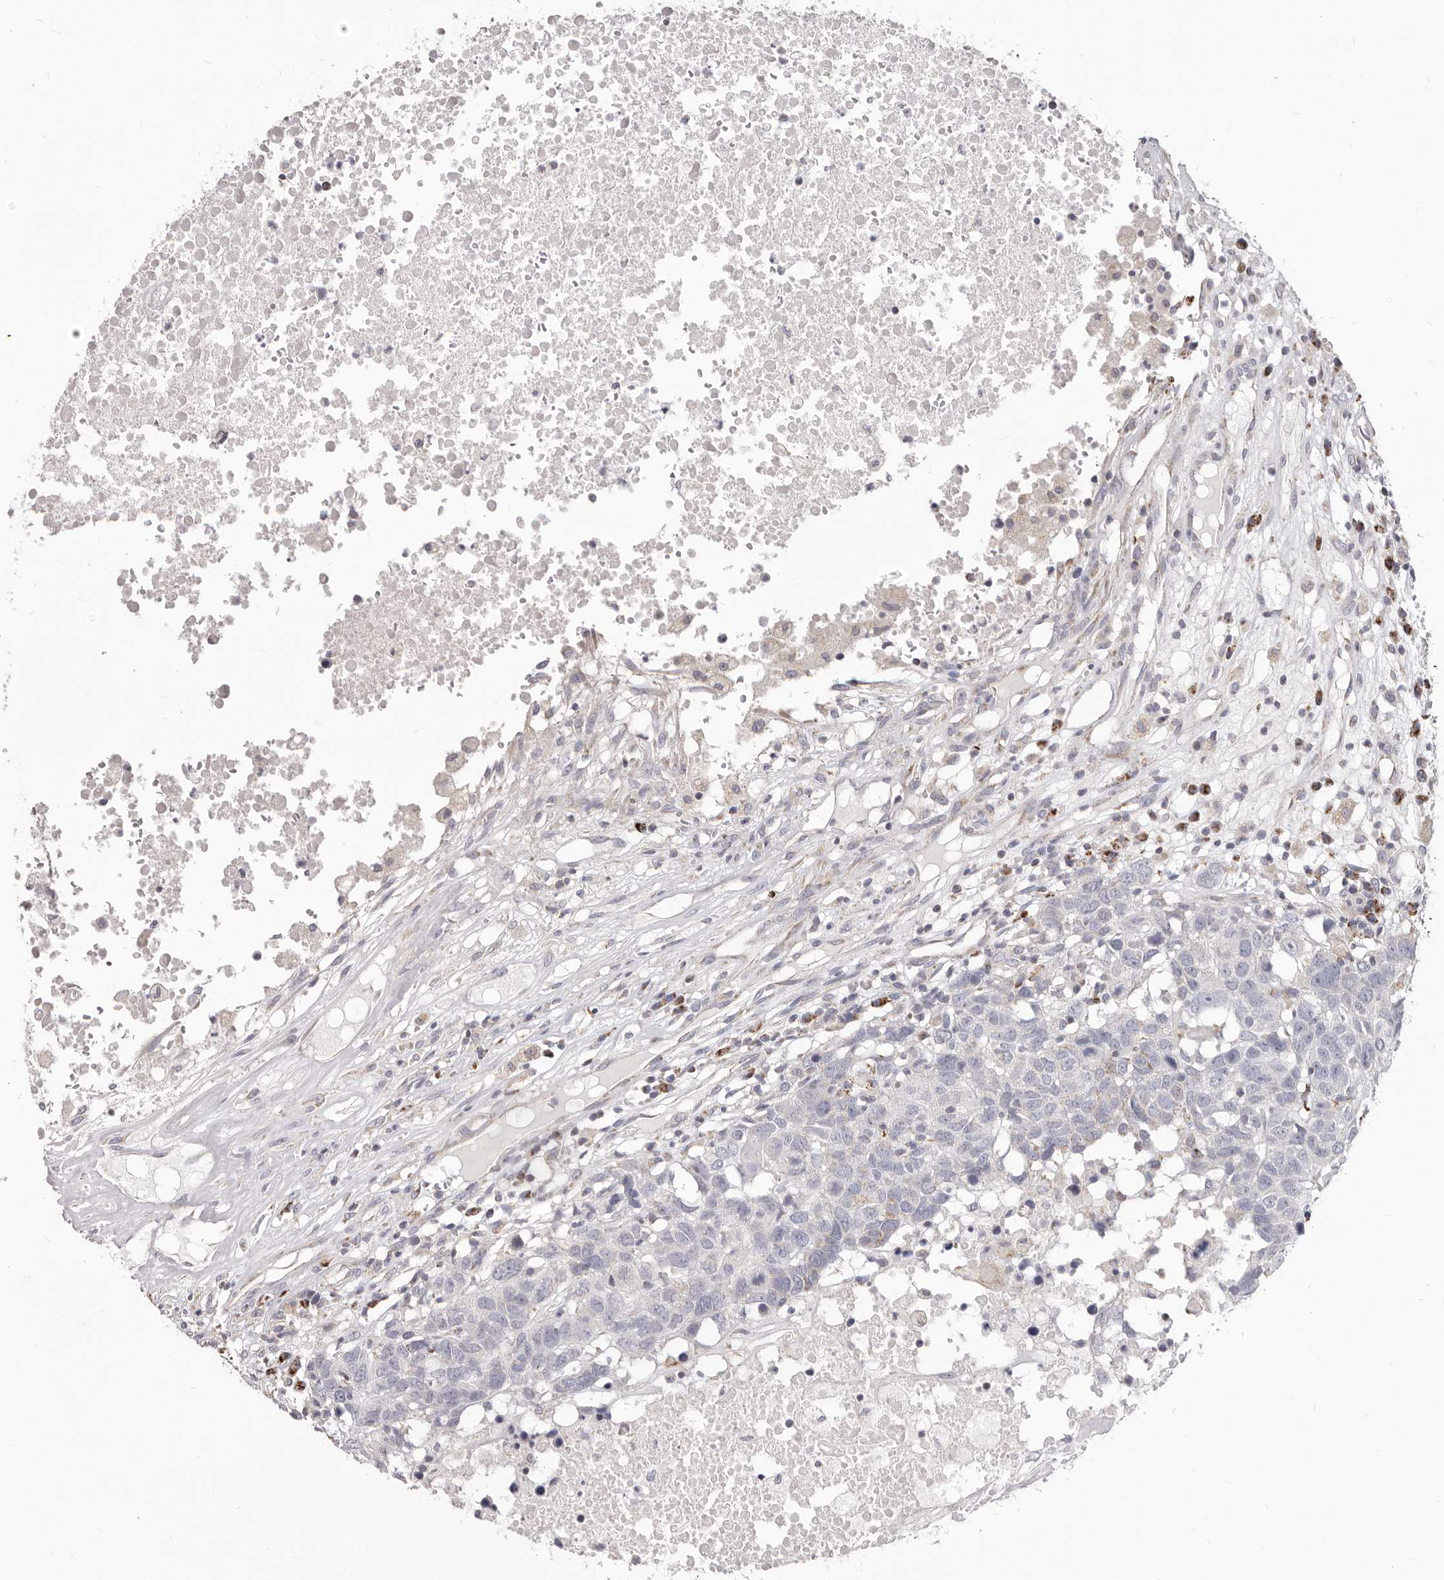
{"staining": {"intensity": "negative", "quantity": "none", "location": "none"}, "tissue": "head and neck cancer", "cell_type": "Tumor cells", "image_type": "cancer", "snomed": [{"axis": "morphology", "description": "Squamous cell carcinoma, NOS"}, {"axis": "topography", "description": "Head-Neck"}], "caption": "Protein analysis of head and neck squamous cell carcinoma reveals no significant staining in tumor cells.", "gene": "PRMT2", "patient": {"sex": "male", "age": 66}}